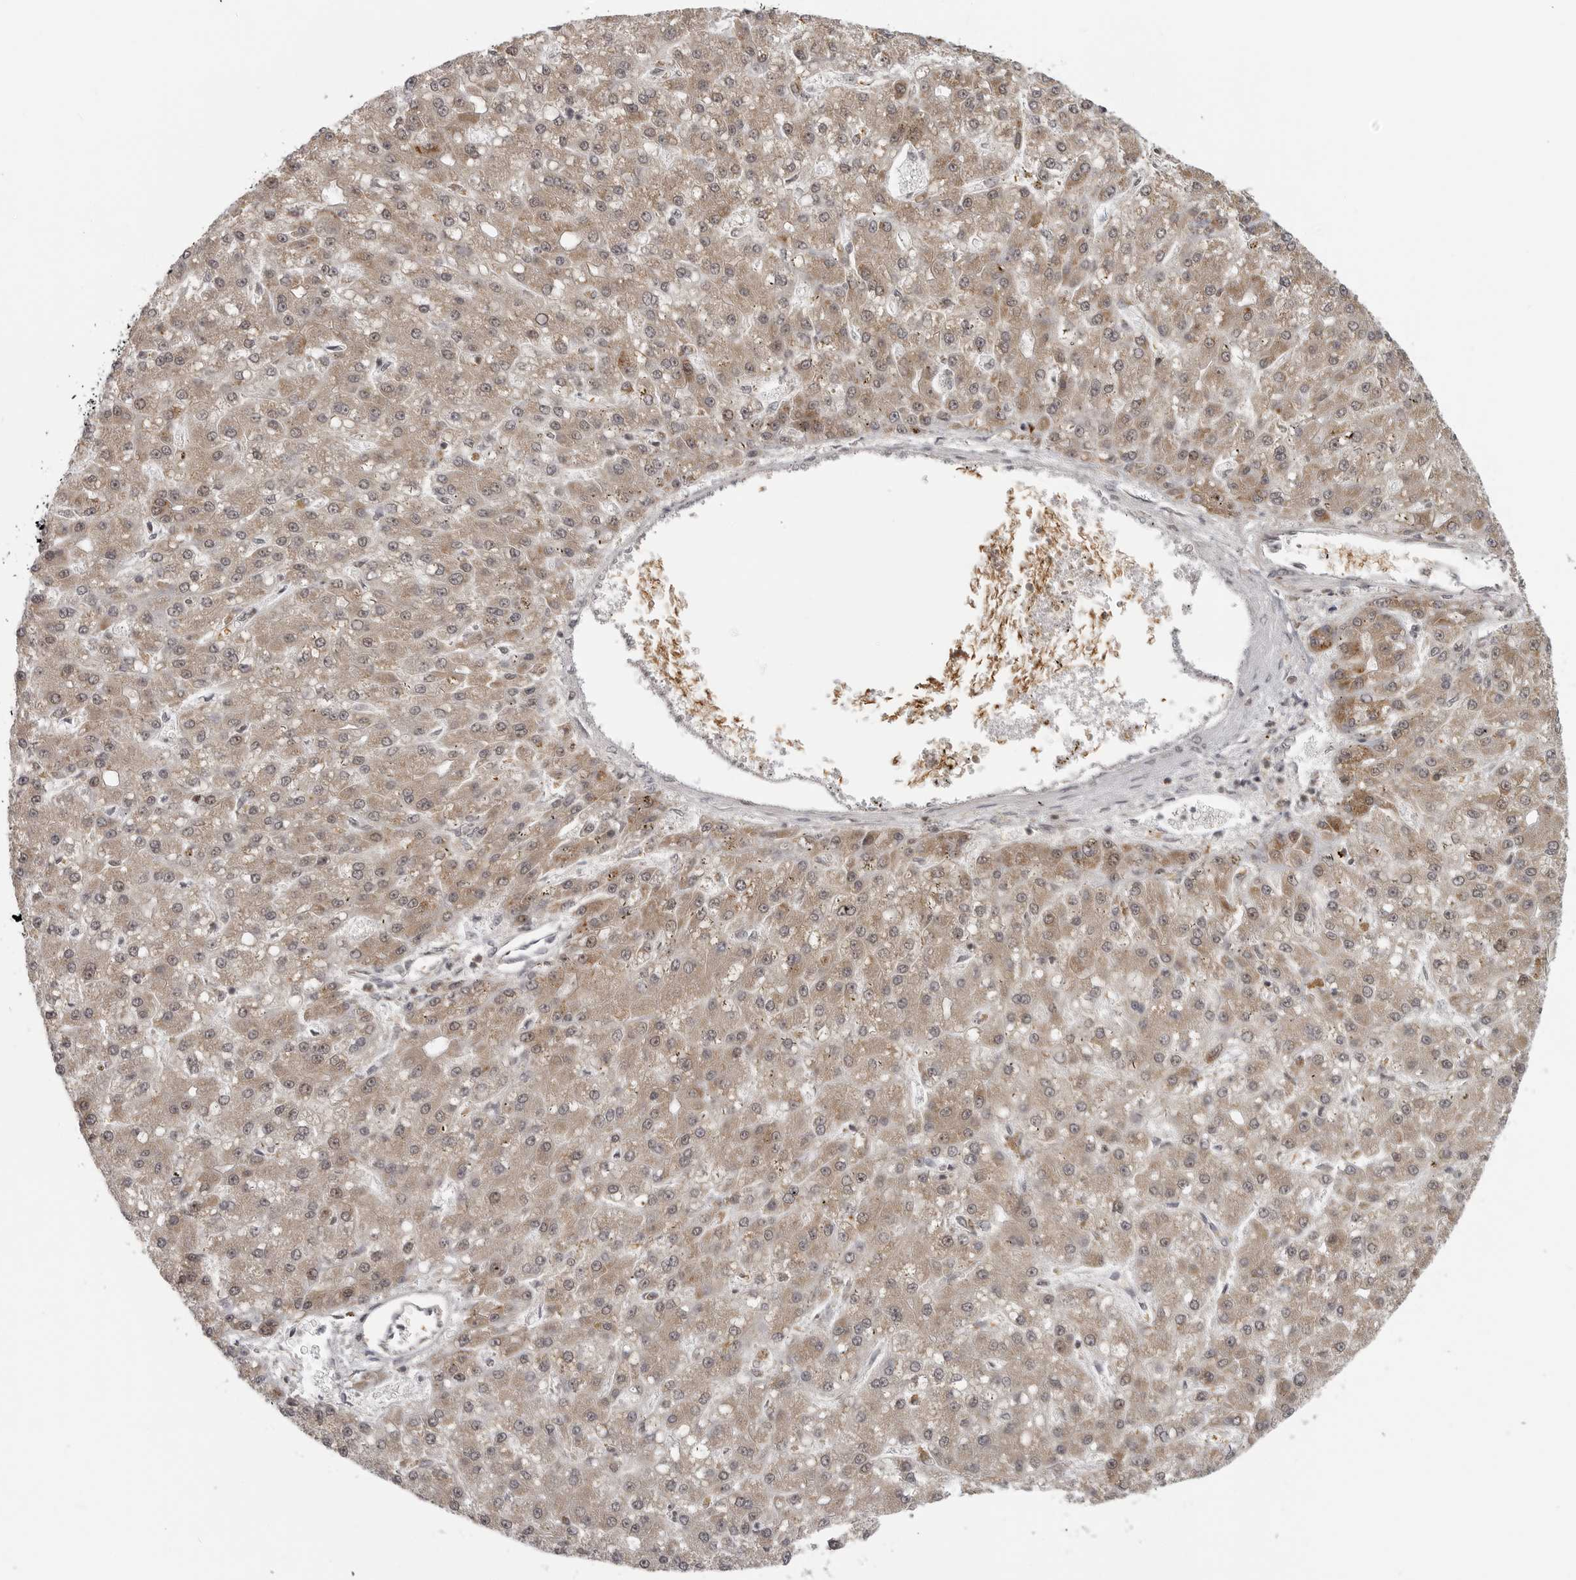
{"staining": {"intensity": "weak", "quantity": ">75%", "location": "cytoplasmic/membranous"}, "tissue": "liver cancer", "cell_type": "Tumor cells", "image_type": "cancer", "snomed": [{"axis": "morphology", "description": "Carcinoma, Hepatocellular, NOS"}, {"axis": "topography", "description": "Liver"}], "caption": "A brown stain highlights weak cytoplasmic/membranous expression of a protein in human hepatocellular carcinoma (liver) tumor cells.", "gene": "COPA", "patient": {"sex": "male", "age": 67}}